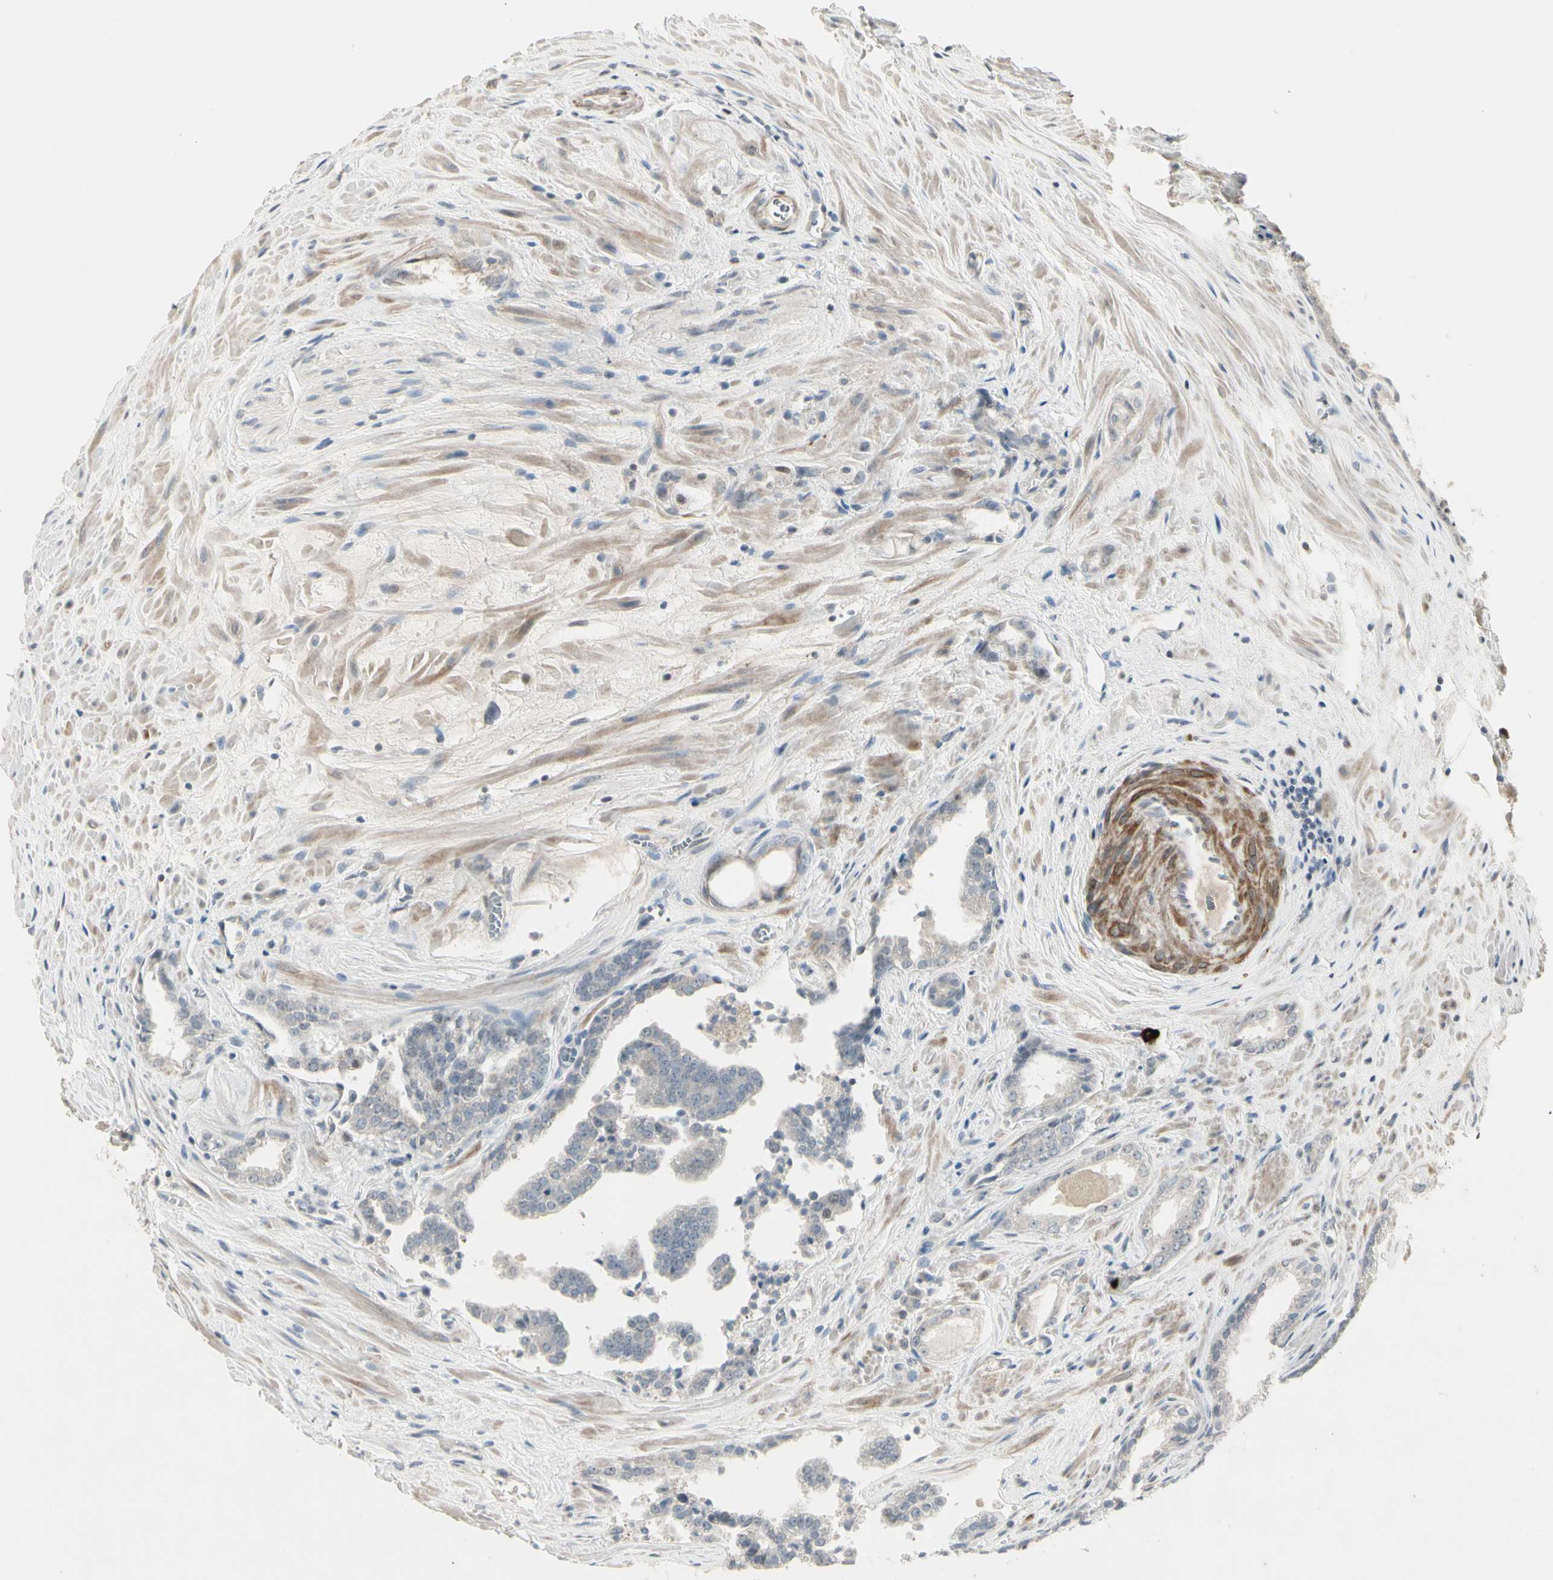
{"staining": {"intensity": "weak", "quantity": "<25%", "location": "cytoplasmic/membranous"}, "tissue": "prostate cancer", "cell_type": "Tumor cells", "image_type": "cancer", "snomed": [{"axis": "morphology", "description": "Adenocarcinoma, Low grade"}, {"axis": "topography", "description": "Prostate"}], "caption": "Prostate cancer (adenocarcinoma (low-grade)) was stained to show a protein in brown. There is no significant staining in tumor cells.", "gene": "DMPK", "patient": {"sex": "male", "age": 60}}